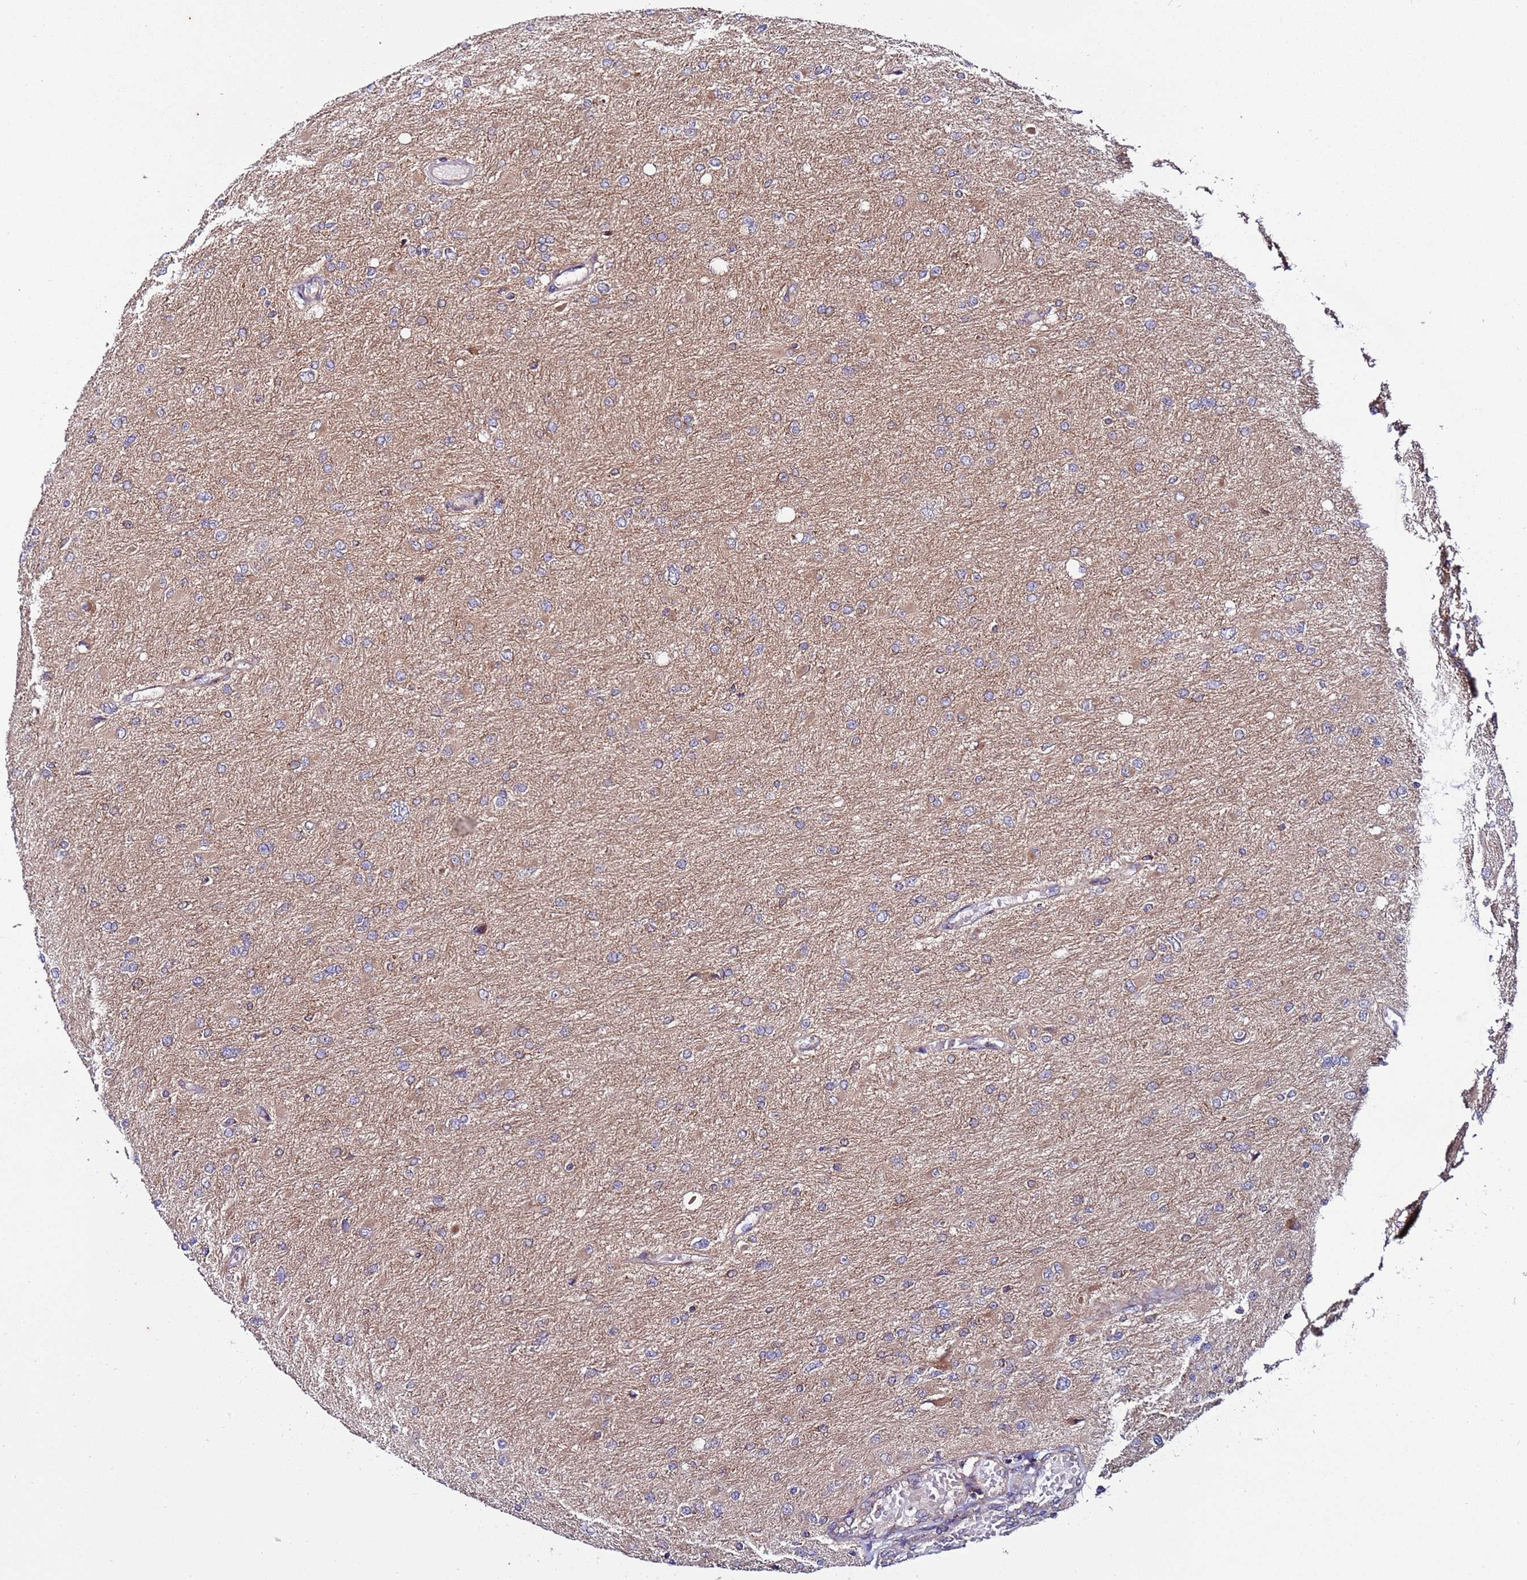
{"staining": {"intensity": "negative", "quantity": "none", "location": "none"}, "tissue": "glioma", "cell_type": "Tumor cells", "image_type": "cancer", "snomed": [{"axis": "morphology", "description": "Glioma, malignant, High grade"}, {"axis": "topography", "description": "Cerebral cortex"}], "caption": "Immunohistochemical staining of human glioma displays no significant positivity in tumor cells.", "gene": "TMEM176B", "patient": {"sex": "female", "age": 36}}